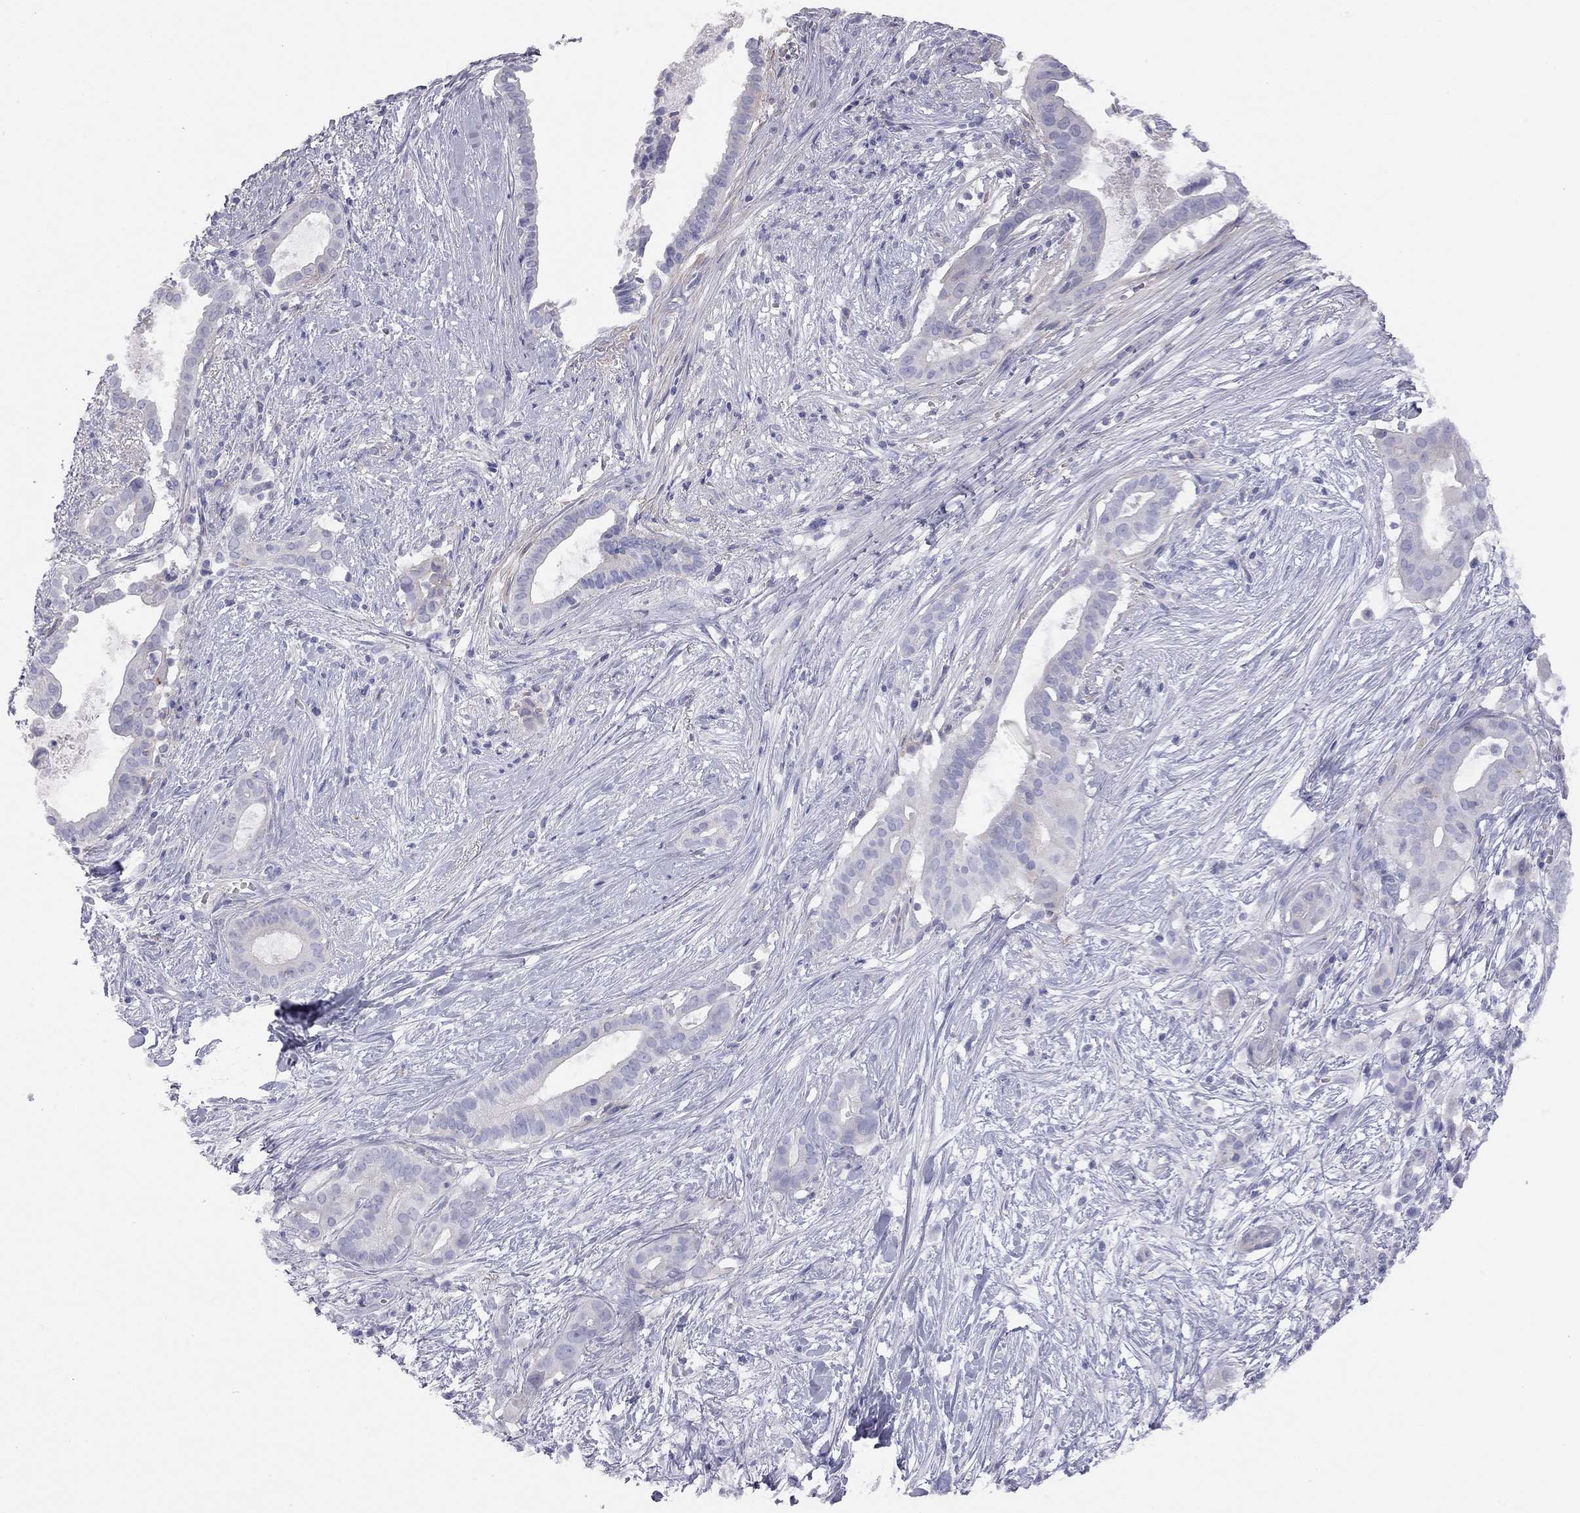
{"staining": {"intensity": "negative", "quantity": "none", "location": "none"}, "tissue": "pancreatic cancer", "cell_type": "Tumor cells", "image_type": "cancer", "snomed": [{"axis": "morphology", "description": "Adenocarcinoma, NOS"}, {"axis": "topography", "description": "Pancreas"}], "caption": "Pancreatic cancer (adenocarcinoma) stained for a protein using IHC displays no expression tumor cells.", "gene": "ADCYAP1", "patient": {"sex": "male", "age": 61}}